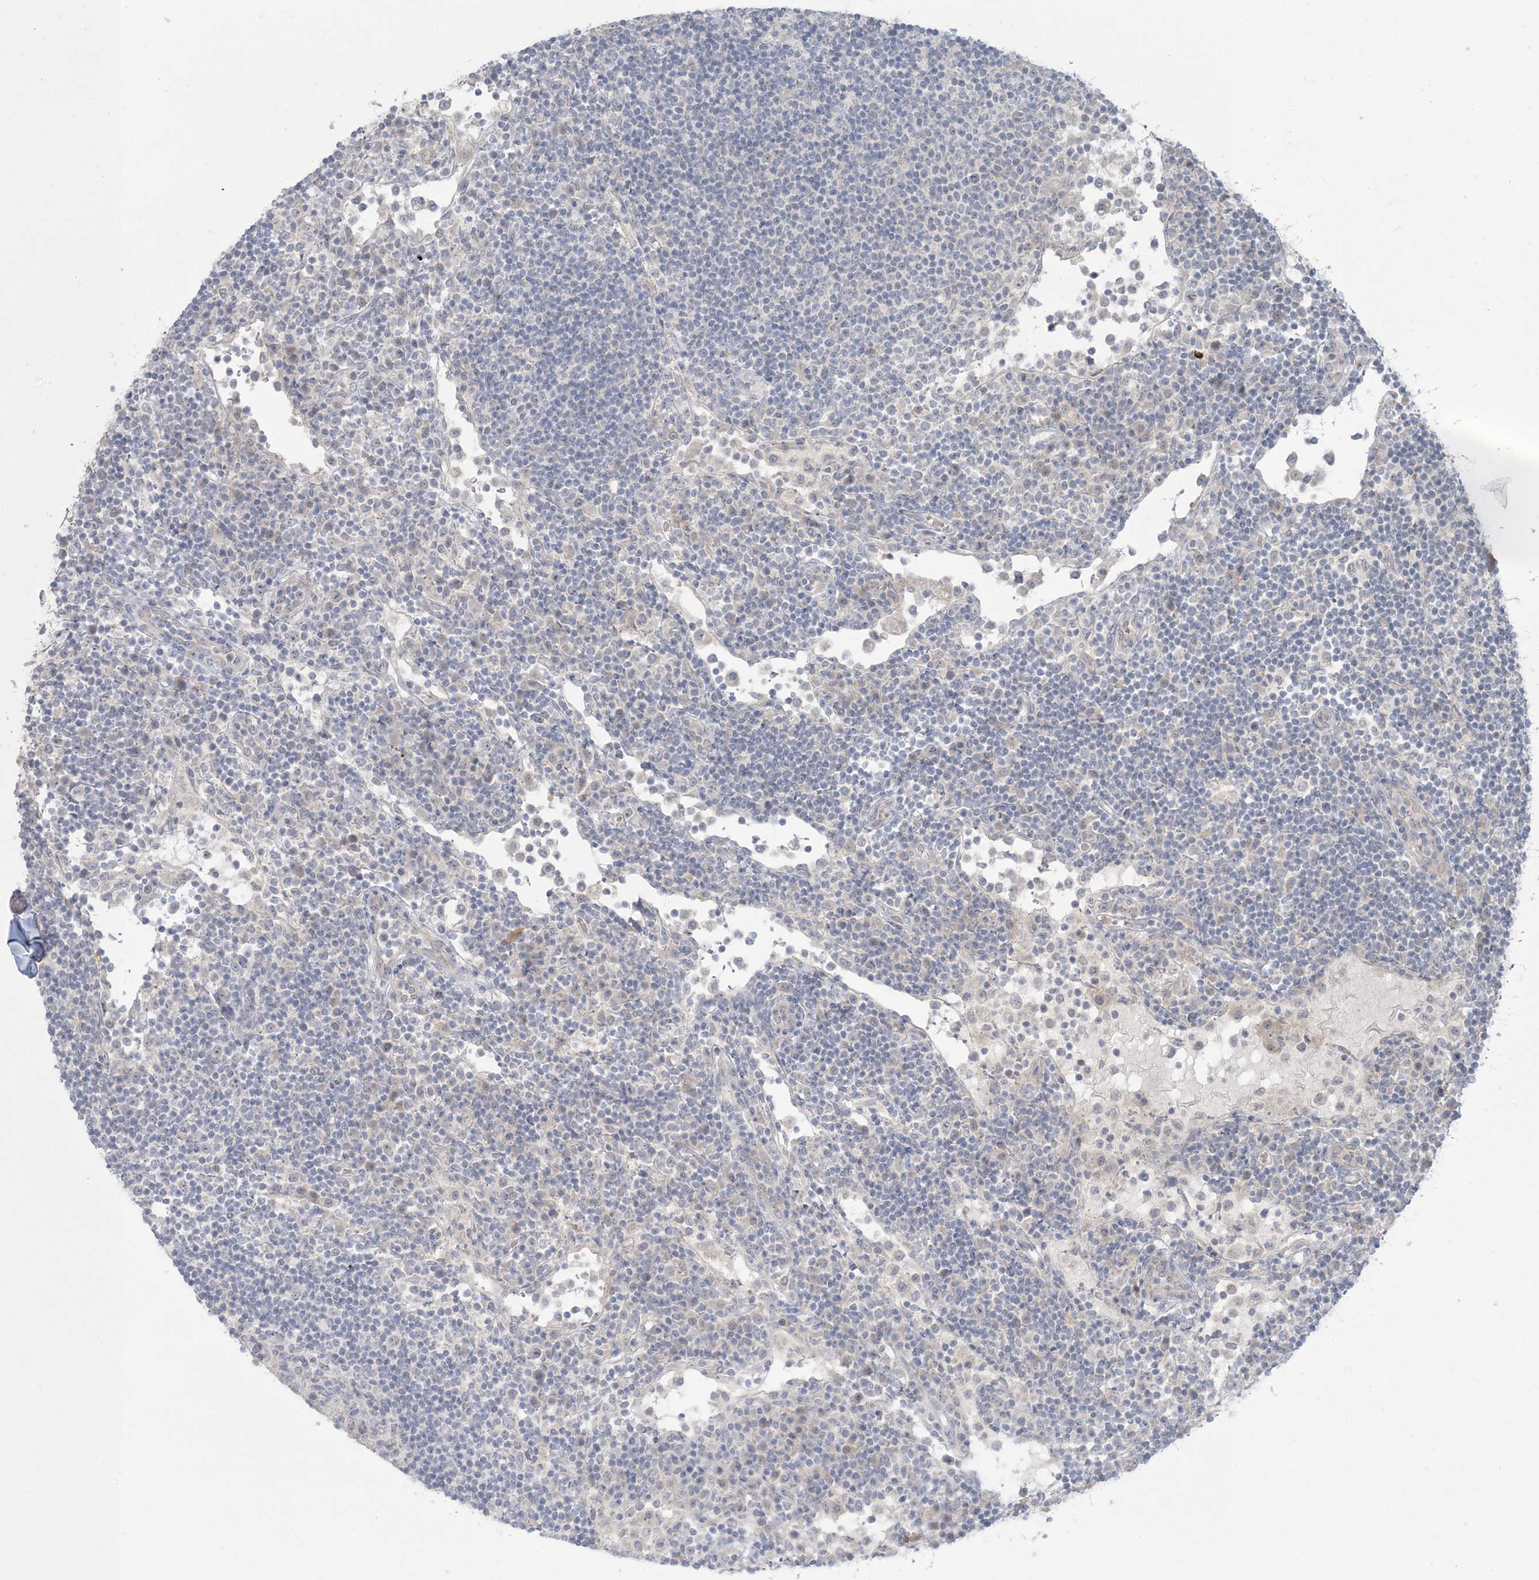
{"staining": {"intensity": "negative", "quantity": "none", "location": "none"}, "tissue": "lymph node", "cell_type": "Germinal center cells", "image_type": "normal", "snomed": [{"axis": "morphology", "description": "Normal tissue, NOS"}, {"axis": "topography", "description": "Lymph node"}], "caption": "Immunohistochemistry of benign lymph node shows no expression in germinal center cells. (Stains: DAB (3,3'-diaminobenzidine) immunohistochemistry (IHC) with hematoxylin counter stain, Microscopy: brightfield microscopy at high magnification).", "gene": "NRBP2", "patient": {"sex": "female", "age": 53}}